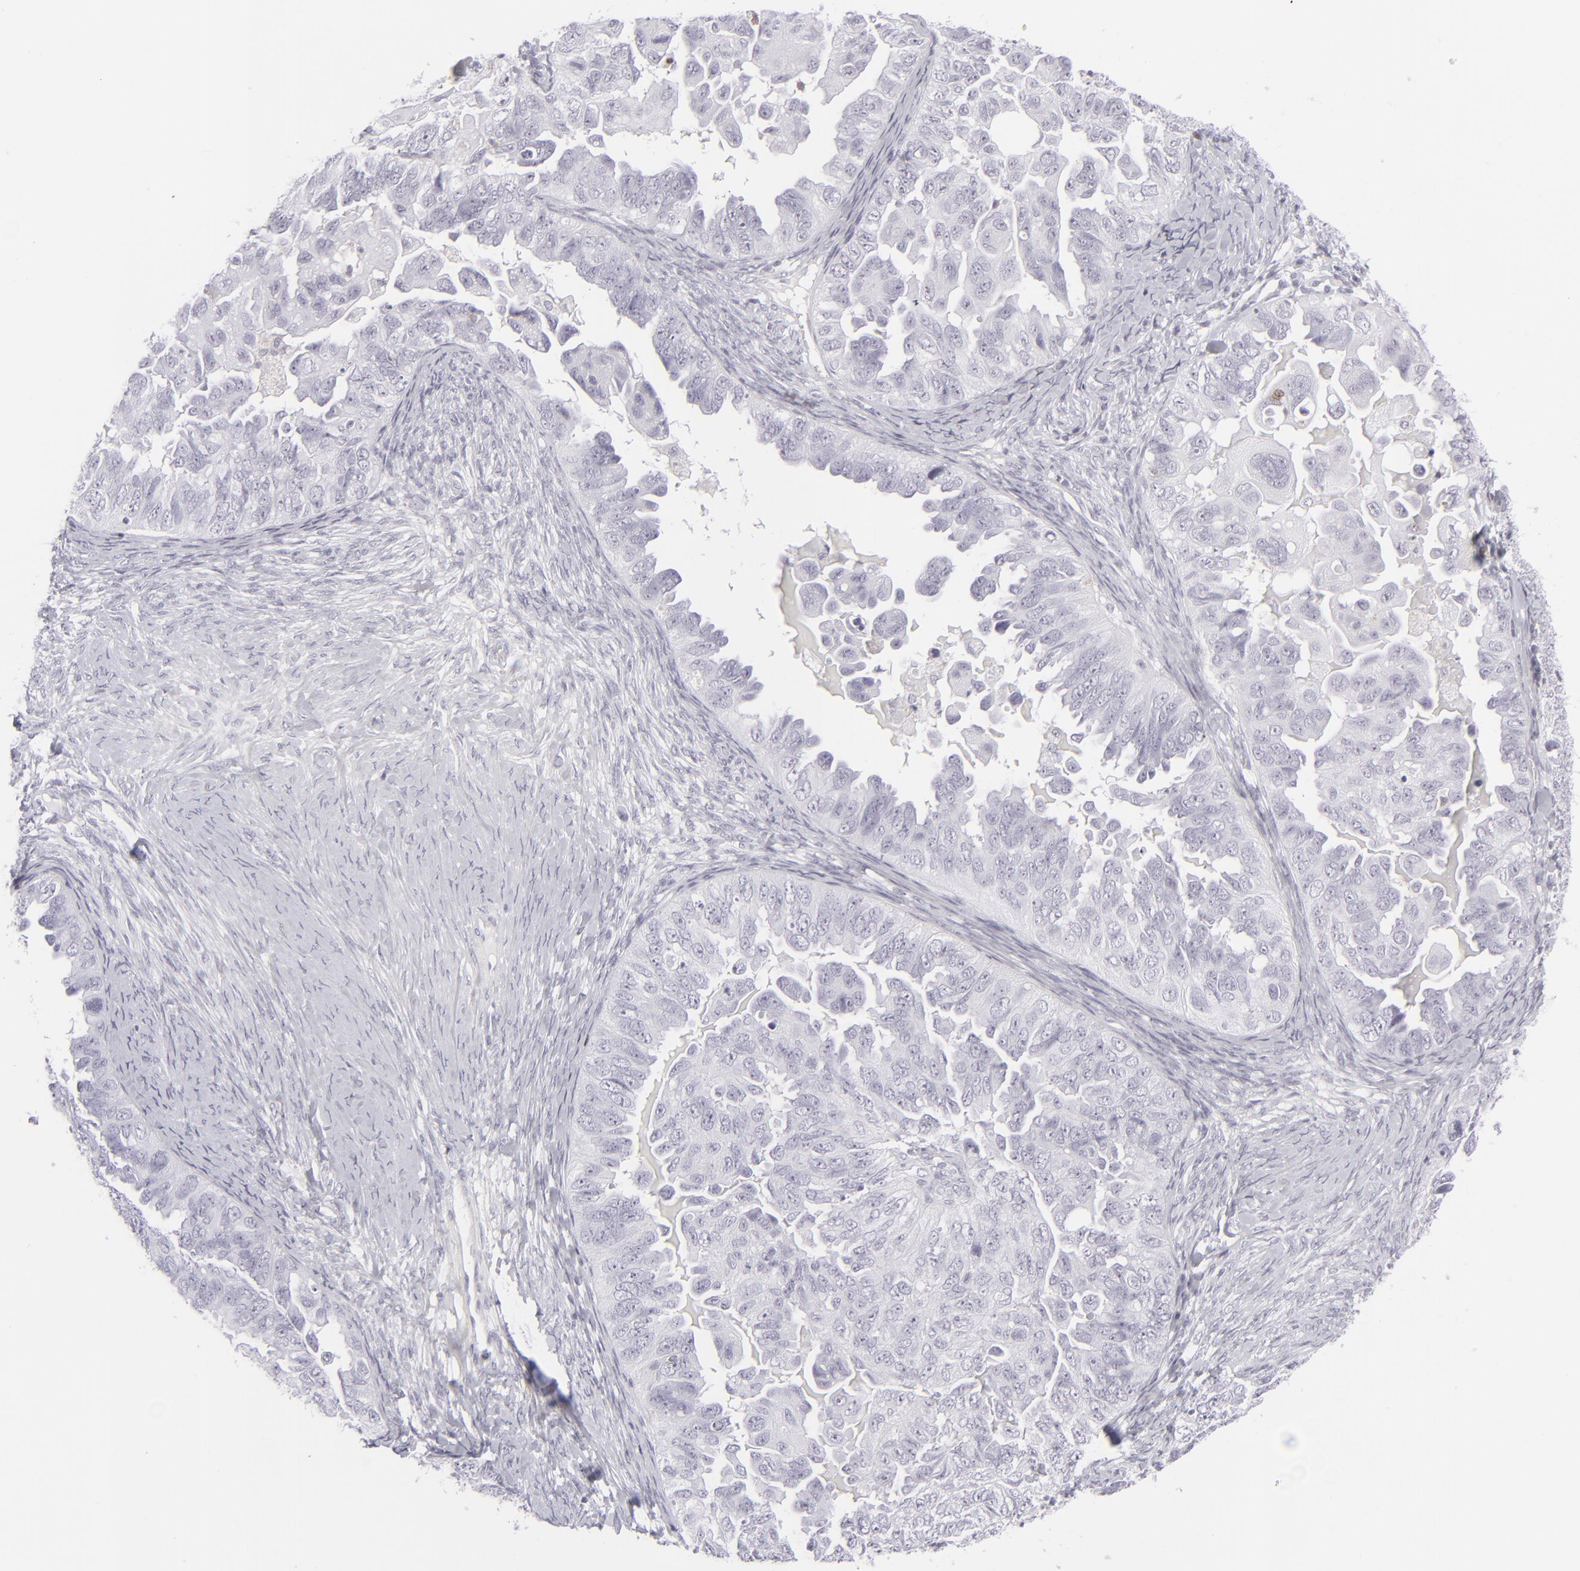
{"staining": {"intensity": "negative", "quantity": "none", "location": "none"}, "tissue": "ovarian cancer", "cell_type": "Tumor cells", "image_type": "cancer", "snomed": [{"axis": "morphology", "description": "Cystadenocarcinoma, serous, NOS"}, {"axis": "topography", "description": "Ovary"}], "caption": "Human serous cystadenocarcinoma (ovarian) stained for a protein using immunohistochemistry demonstrates no expression in tumor cells.", "gene": "CD7", "patient": {"sex": "female", "age": 82}}